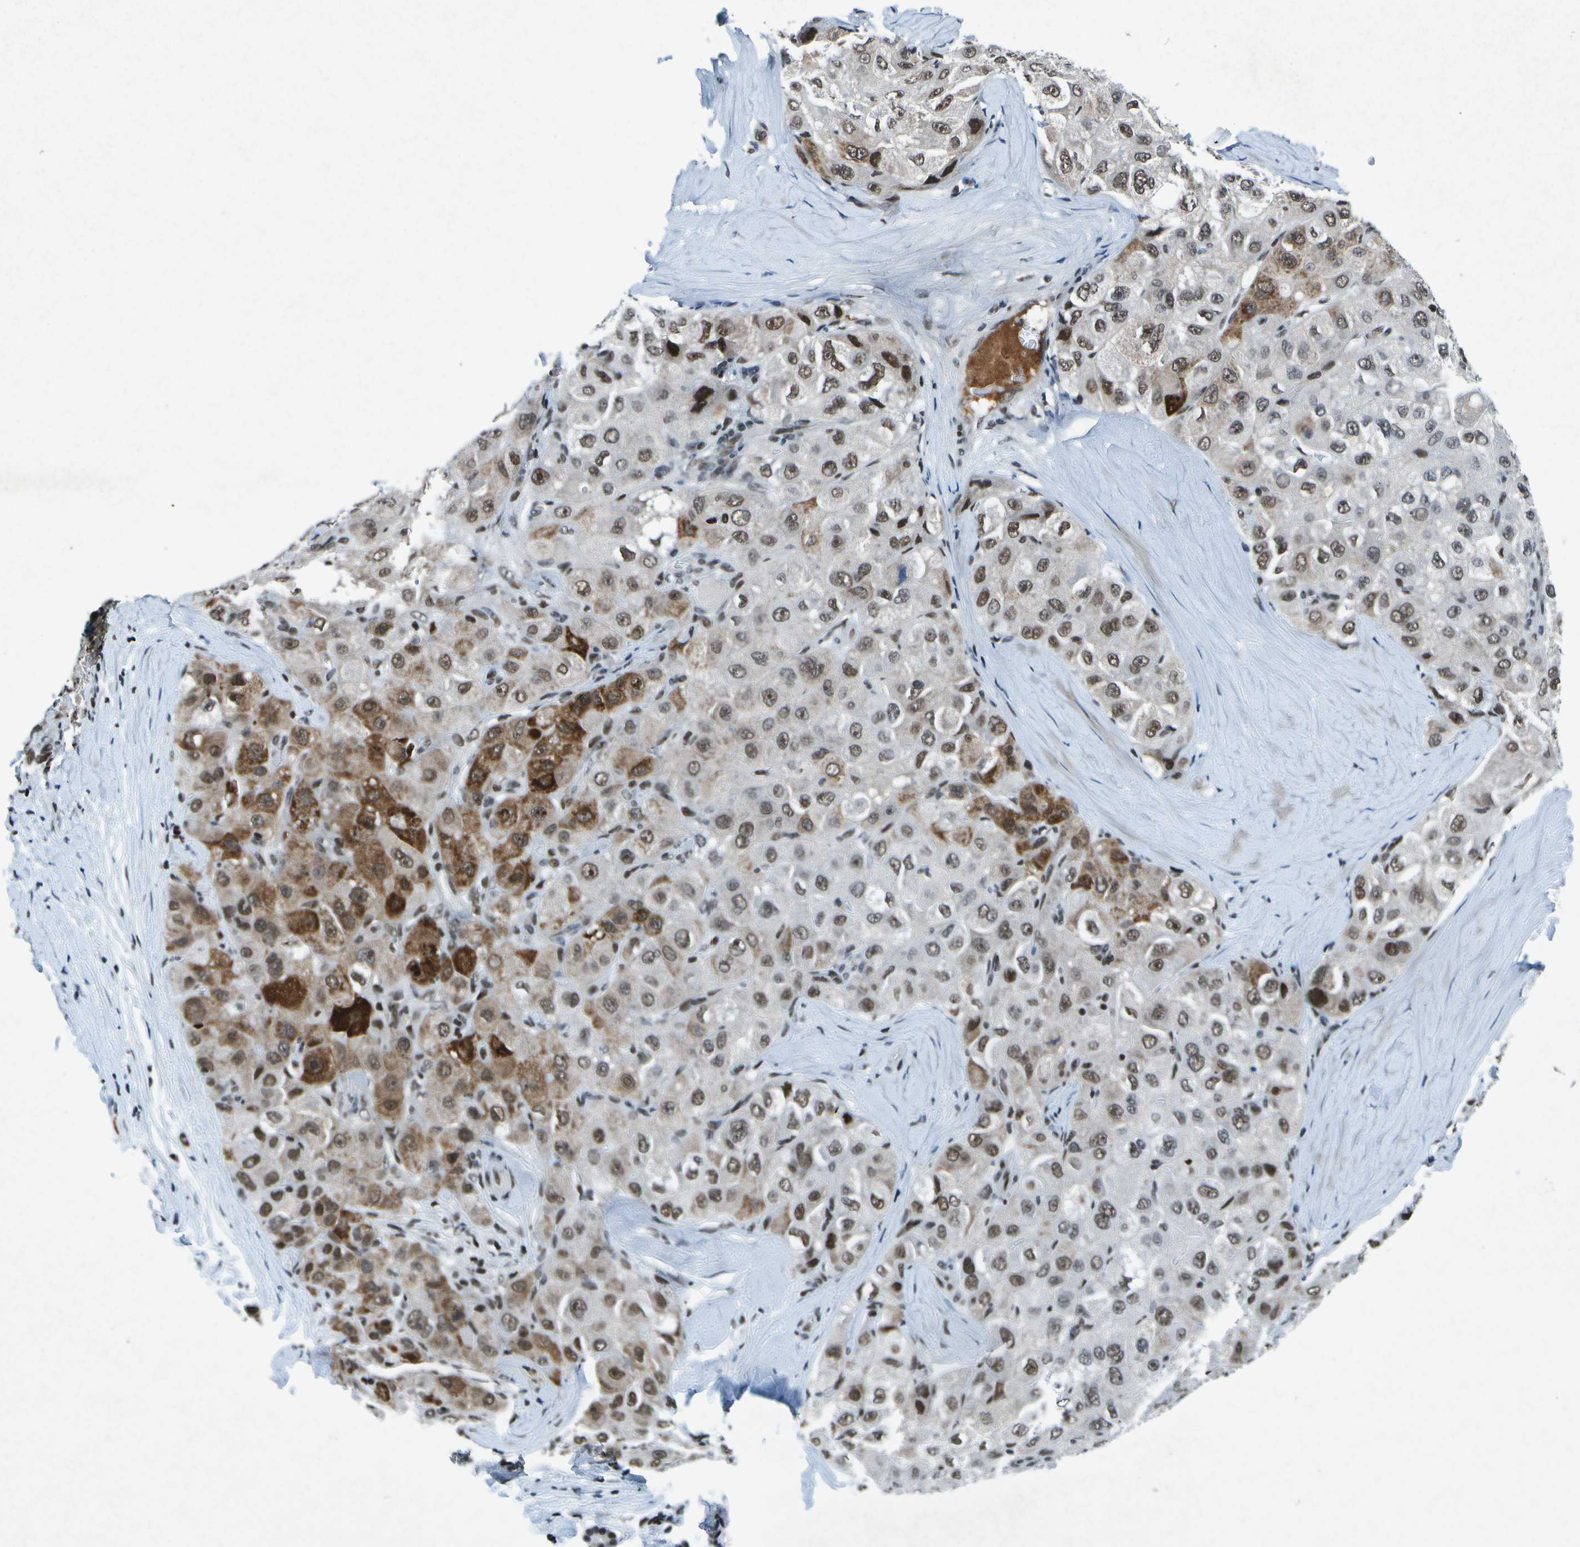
{"staining": {"intensity": "moderate", "quantity": ">75%", "location": "cytoplasmic/membranous,nuclear"}, "tissue": "liver cancer", "cell_type": "Tumor cells", "image_type": "cancer", "snomed": [{"axis": "morphology", "description": "Carcinoma, Hepatocellular, NOS"}, {"axis": "topography", "description": "Liver"}], "caption": "Liver cancer (hepatocellular carcinoma) stained with a brown dye reveals moderate cytoplasmic/membranous and nuclear positive positivity in approximately >75% of tumor cells.", "gene": "MTA2", "patient": {"sex": "male", "age": 80}}